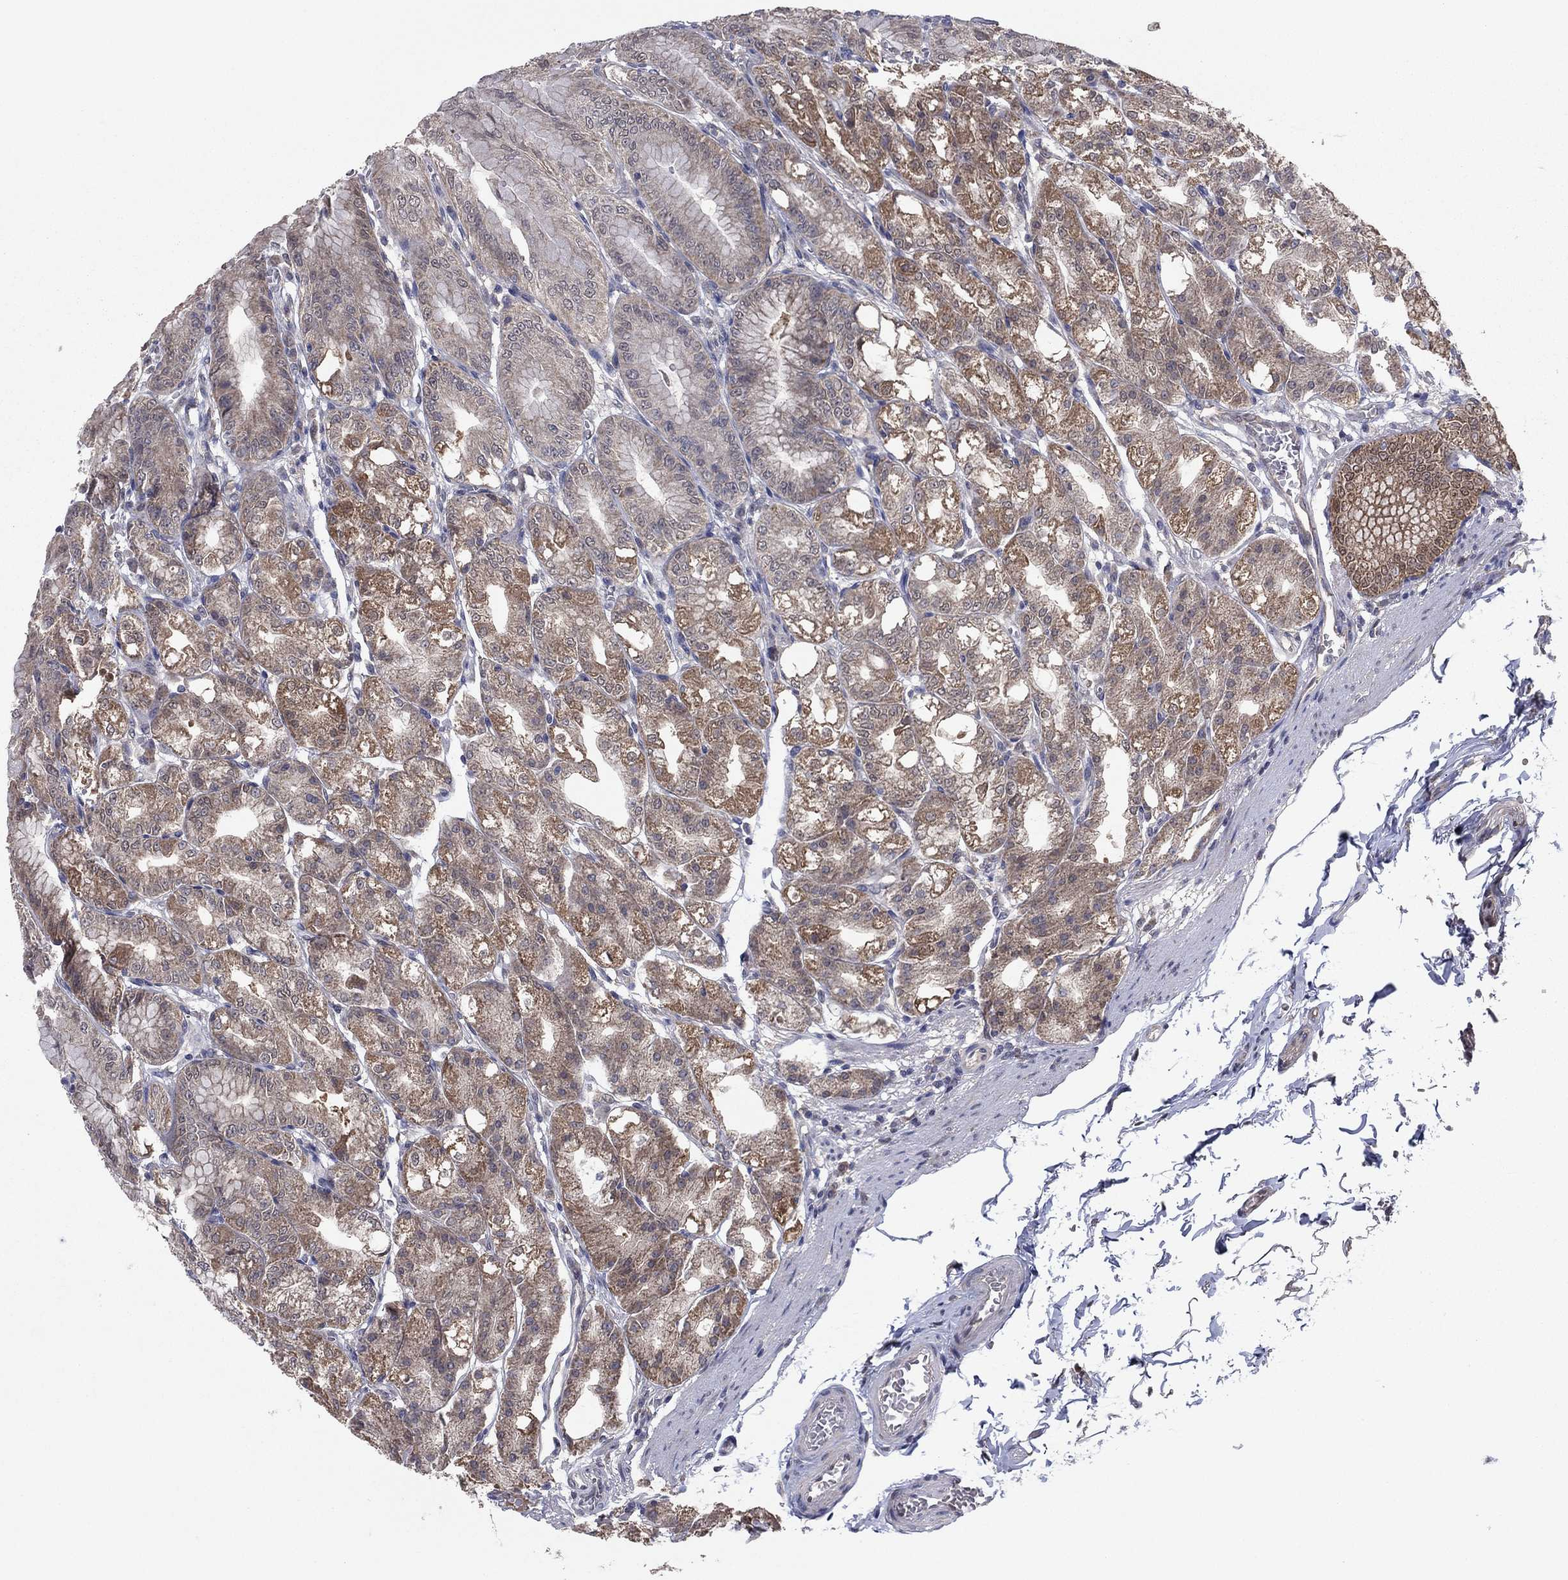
{"staining": {"intensity": "moderate", "quantity": ">75%", "location": "cytoplasmic/membranous"}, "tissue": "stomach", "cell_type": "Glandular cells", "image_type": "normal", "snomed": [{"axis": "morphology", "description": "Normal tissue, NOS"}, {"axis": "topography", "description": "Stomach"}], "caption": "This micrograph shows normal stomach stained with immunohistochemistry to label a protein in brown. The cytoplasmic/membranous of glandular cells show moderate positivity for the protein. Nuclei are counter-stained blue.", "gene": "GRHPR", "patient": {"sex": "male", "age": 71}}